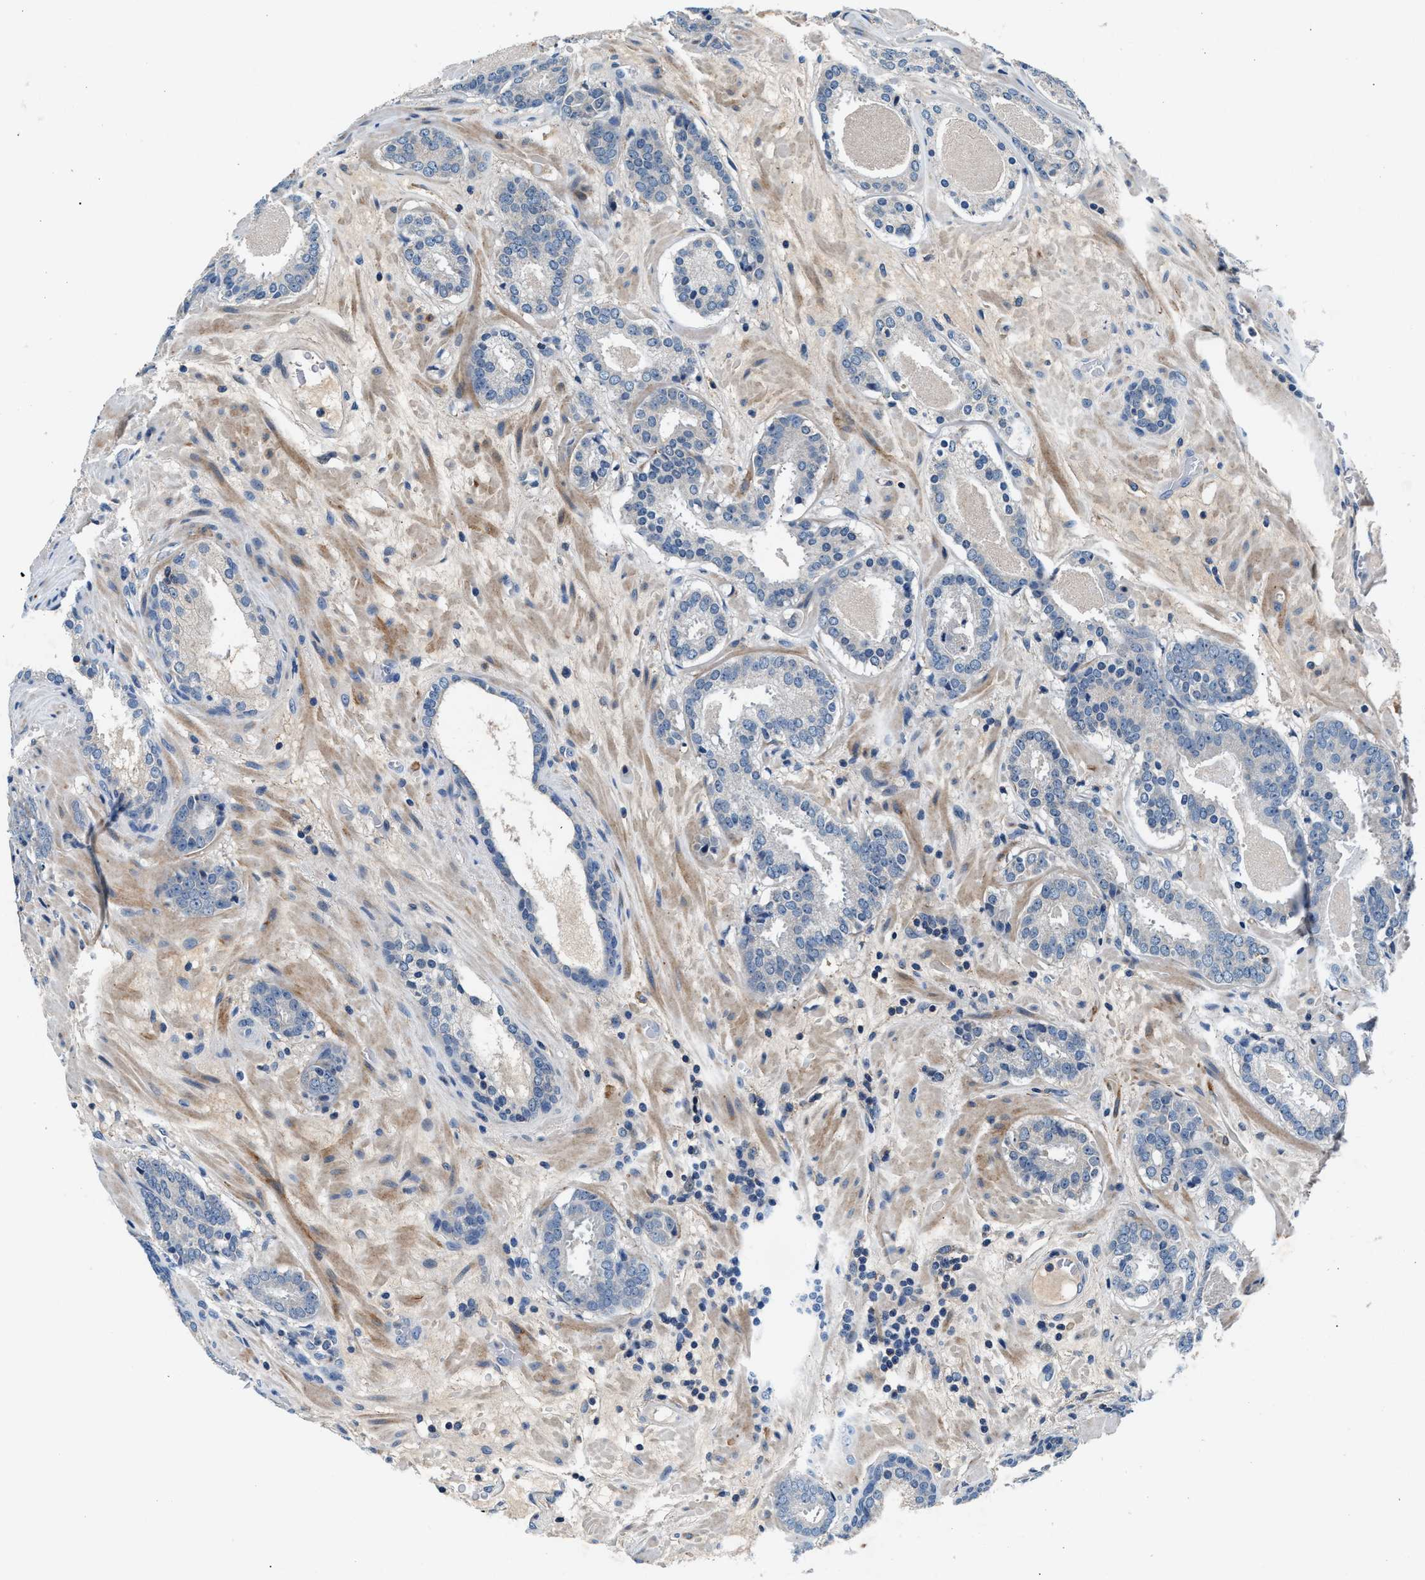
{"staining": {"intensity": "negative", "quantity": "none", "location": "none"}, "tissue": "prostate cancer", "cell_type": "Tumor cells", "image_type": "cancer", "snomed": [{"axis": "morphology", "description": "Adenocarcinoma, Low grade"}, {"axis": "topography", "description": "Prostate"}], "caption": "The micrograph displays no staining of tumor cells in prostate cancer. (IHC, brightfield microscopy, high magnification).", "gene": "DENND6B", "patient": {"sex": "male", "age": 69}}